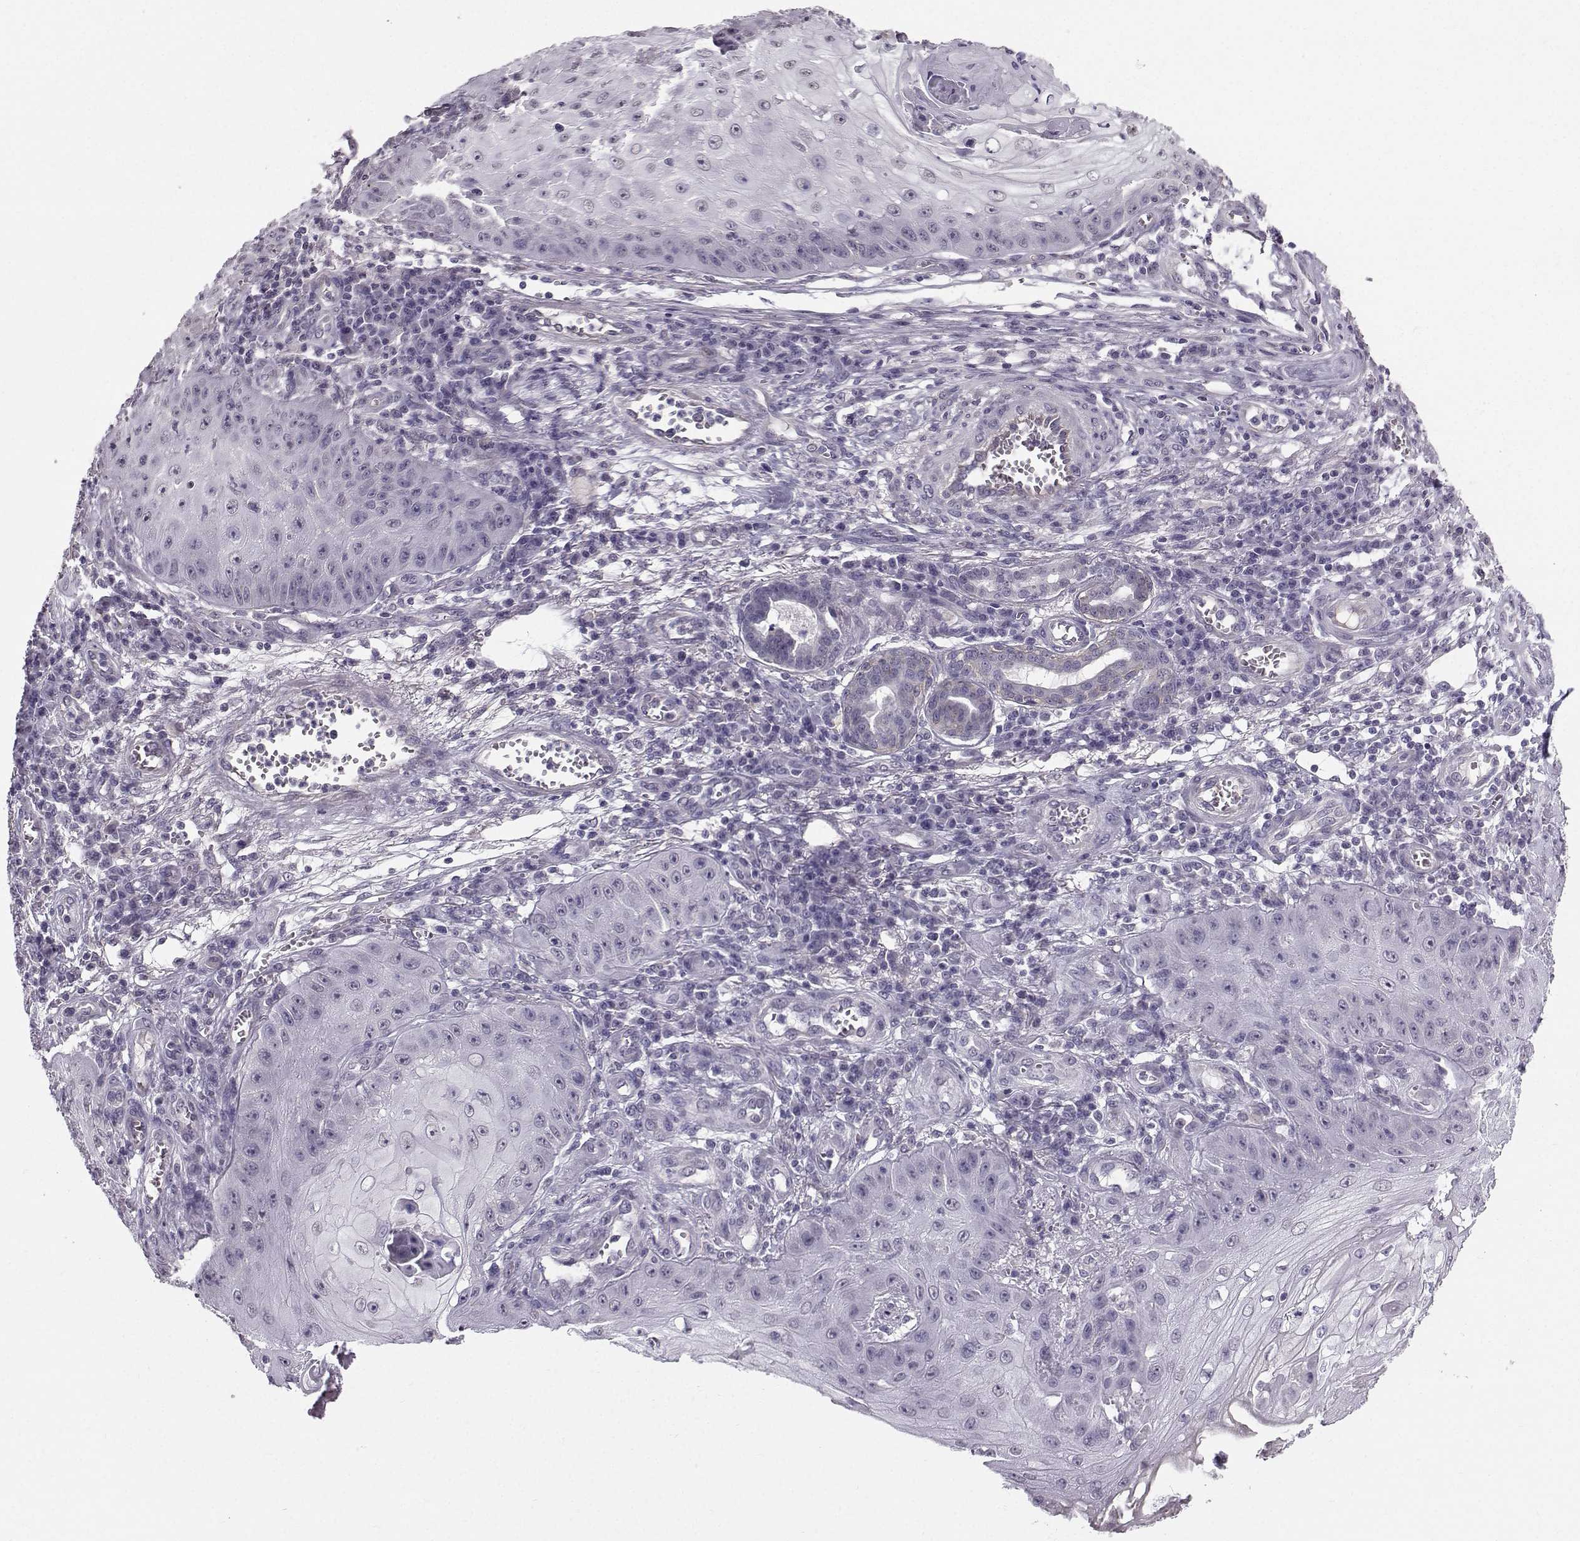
{"staining": {"intensity": "negative", "quantity": "none", "location": "none"}, "tissue": "skin cancer", "cell_type": "Tumor cells", "image_type": "cancer", "snomed": [{"axis": "morphology", "description": "Squamous cell carcinoma, NOS"}, {"axis": "topography", "description": "Skin"}], "caption": "IHC of human squamous cell carcinoma (skin) shows no staining in tumor cells. (Immunohistochemistry, brightfield microscopy, high magnification).", "gene": "TSPYL5", "patient": {"sex": "male", "age": 70}}